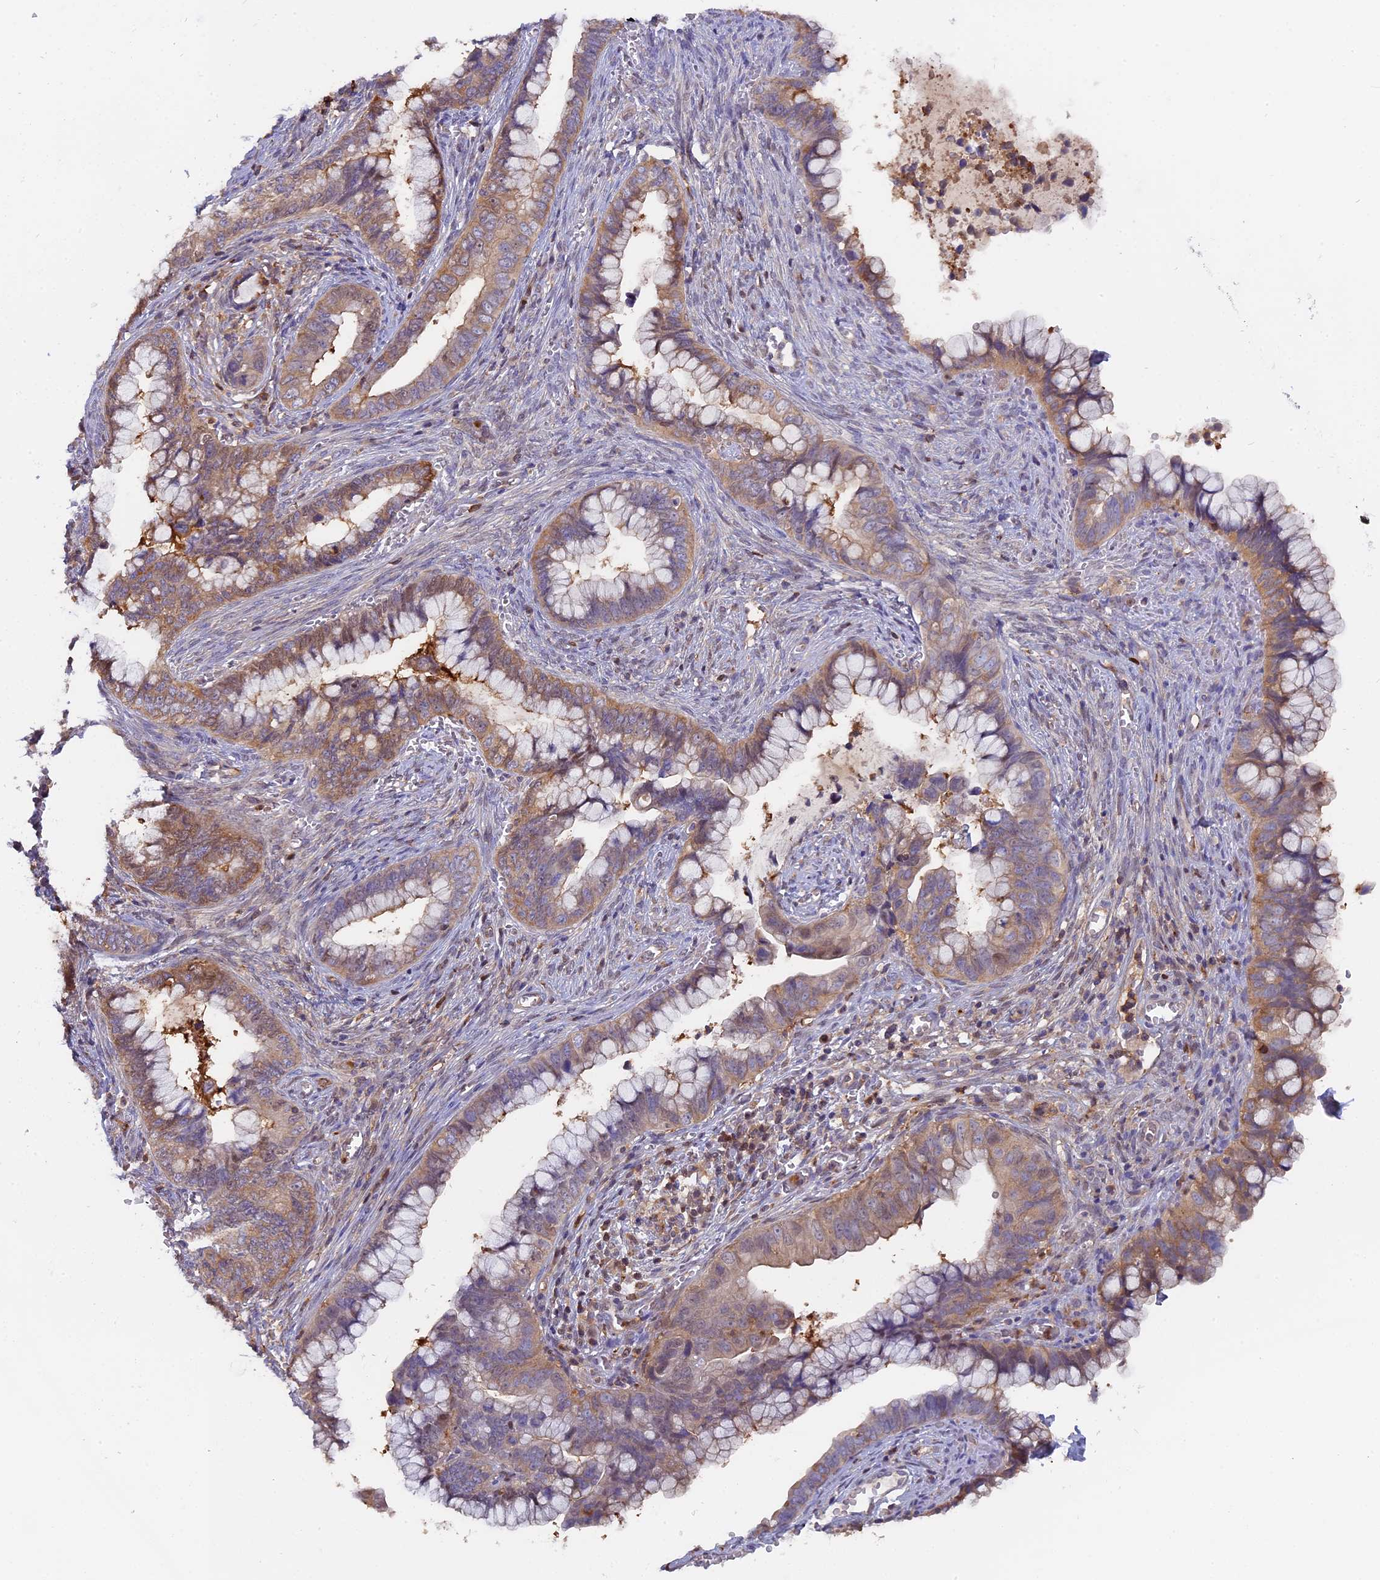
{"staining": {"intensity": "weak", "quantity": "25%-75%", "location": "cytoplasmic/membranous"}, "tissue": "cervical cancer", "cell_type": "Tumor cells", "image_type": "cancer", "snomed": [{"axis": "morphology", "description": "Adenocarcinoma, NOS"}, {"axis": "topography", "description": "Cervix"}], "caption": "Immunohistochemistry (IHC) (DAB) staining of human adenocarcinoma (cervical) shows weak cytoplasmic/membranous protein positivity in about 25%-75% of tumor cells.", "gene": "FAM118B", "patient": {"sex": "female", "age": 44}}